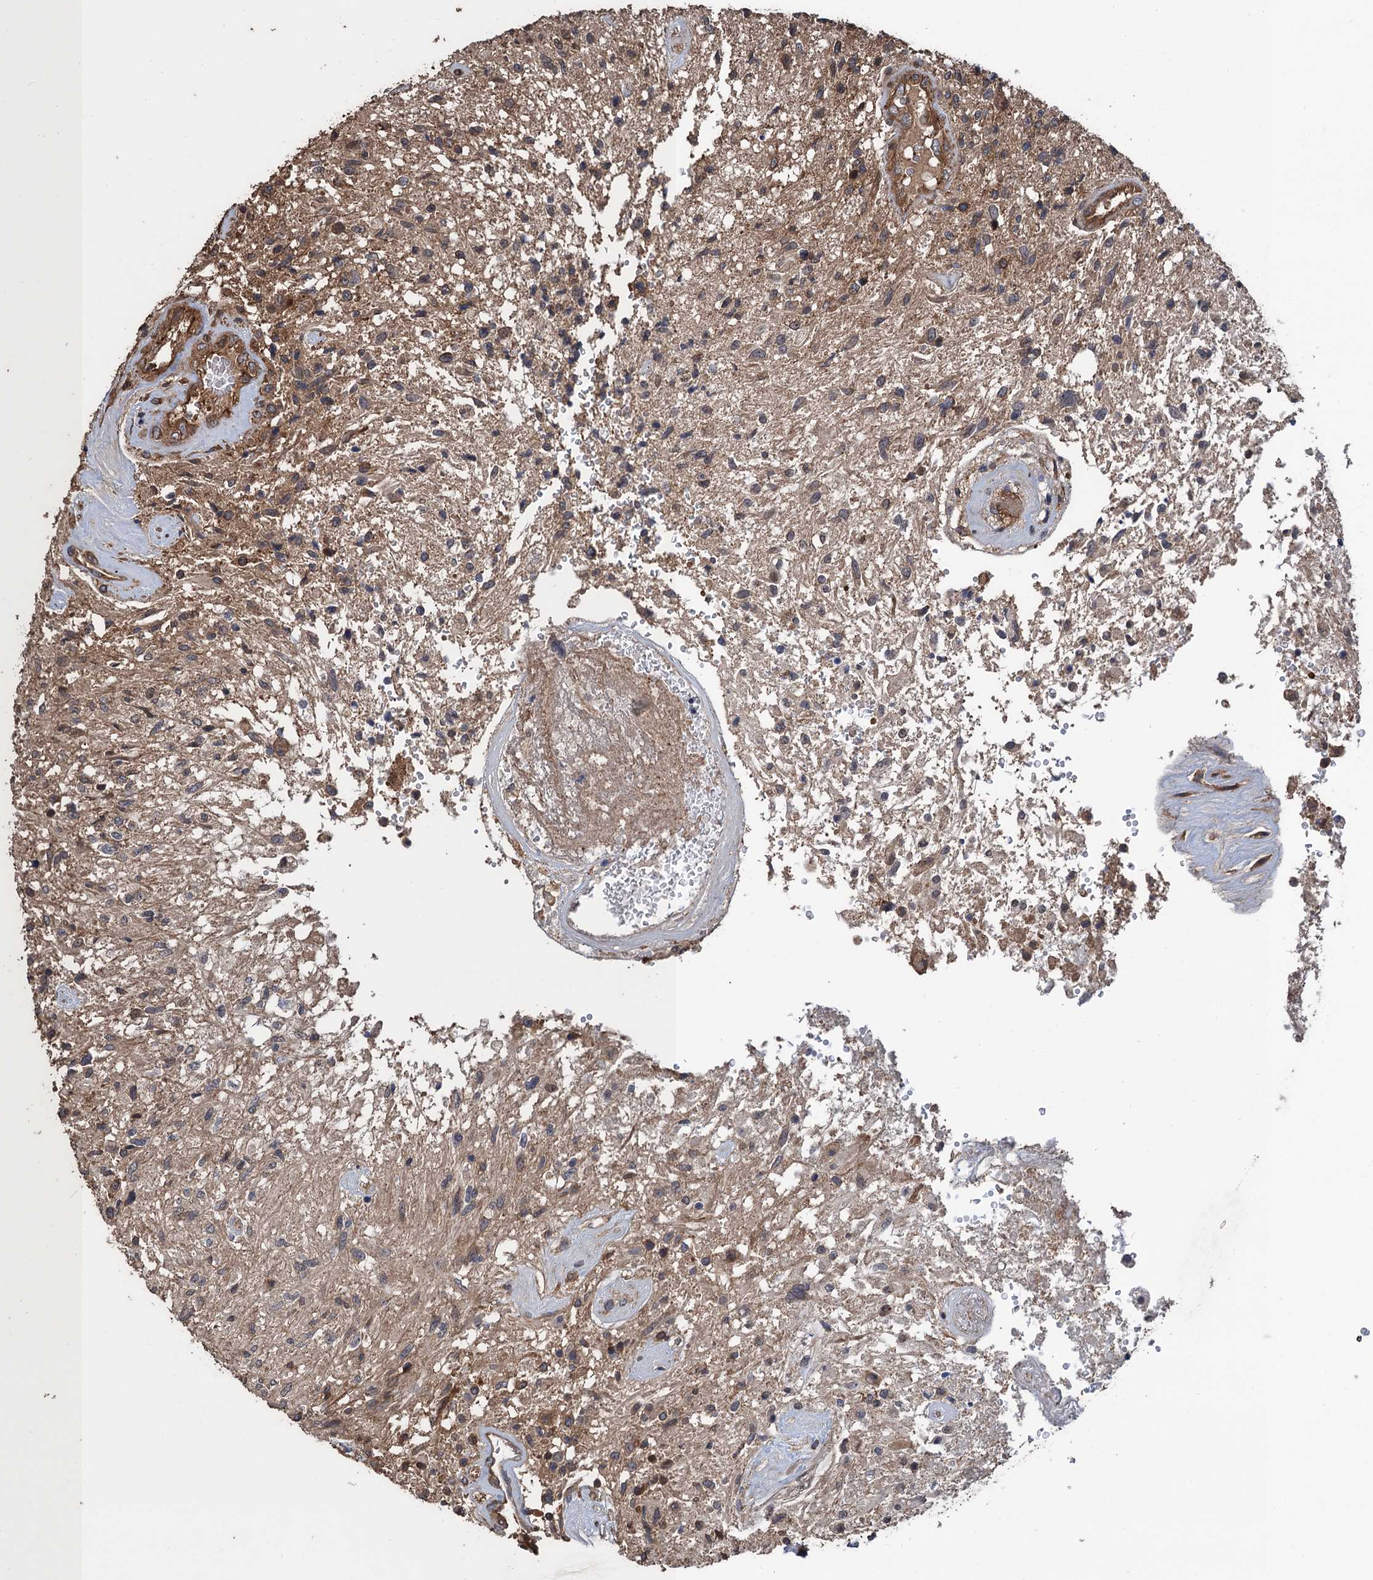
{"staining": {"intensity": "weak", "quantity": "<25%", "location": "cytoplasmic/membranous"}, "tissue": "glioma", "cell_type": "Tumor cells", "image_type": "cancer", "snomed": [{"axis": "morphology", "description": "Glioma, malignant, High grade"}, {"axis": "topography", "description": "Brain"}], "caption": "Immunohistochemical staining of glioma demonstrates no significant staining in tumor cells.", "gene": "PPP4R1", "patient": {"sex": "male", "age": 56}}